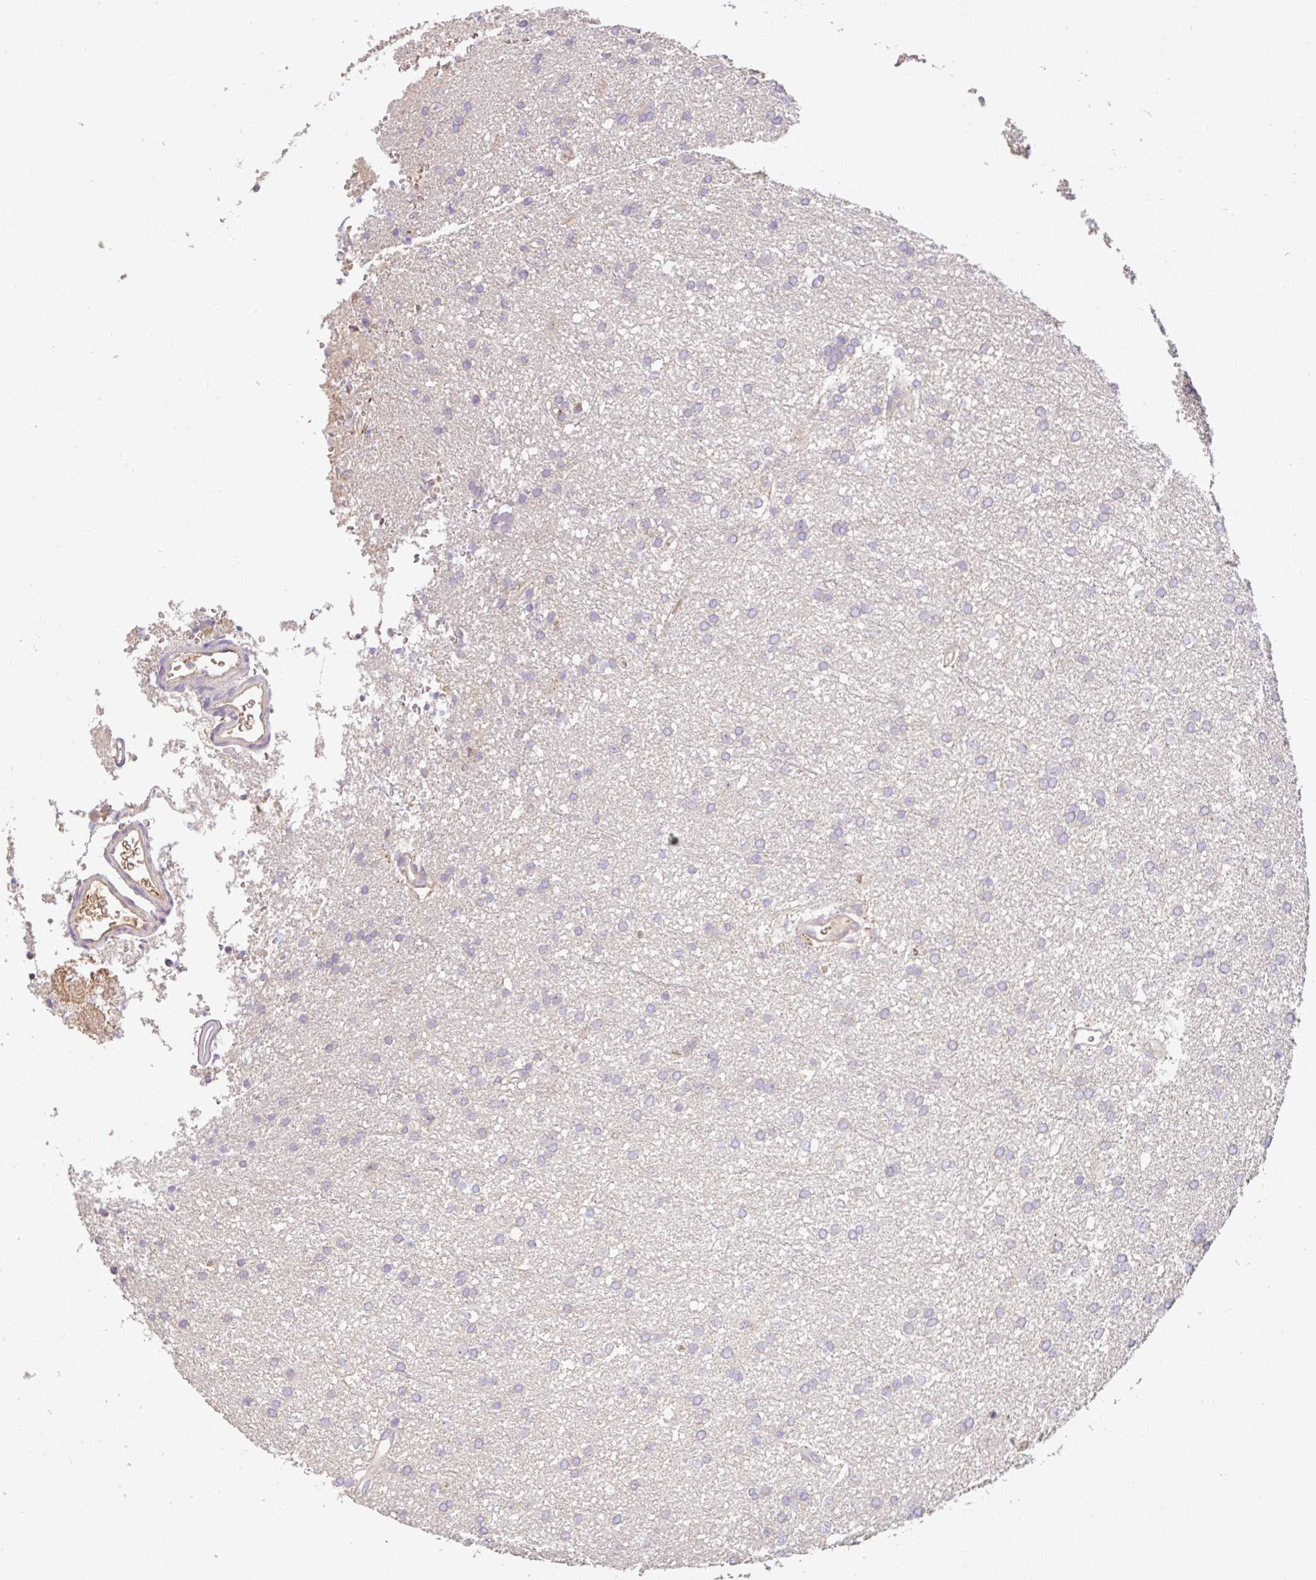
{"staining": {"intensity": "negative", "quantity": "none", "location": "none"}, "tissue": "glioma", "cell_type": "Tumor cells", "image_type": "cancer", "snomed": [{"axis": "morphology", "description": "Glioma, malignant, Low grade"}, {"axis": "topography", "description": "Brain"}], "caption": "There is no significant staining in tumor cells of glioma. The staining is performed using DAB (3,3'-diaminobenzidine) brown chromogen with nuclei counter-stained in using hematoxylin.", "gene": "C1QTNF9B", "patient": {"sex": "female", "age": 33}}